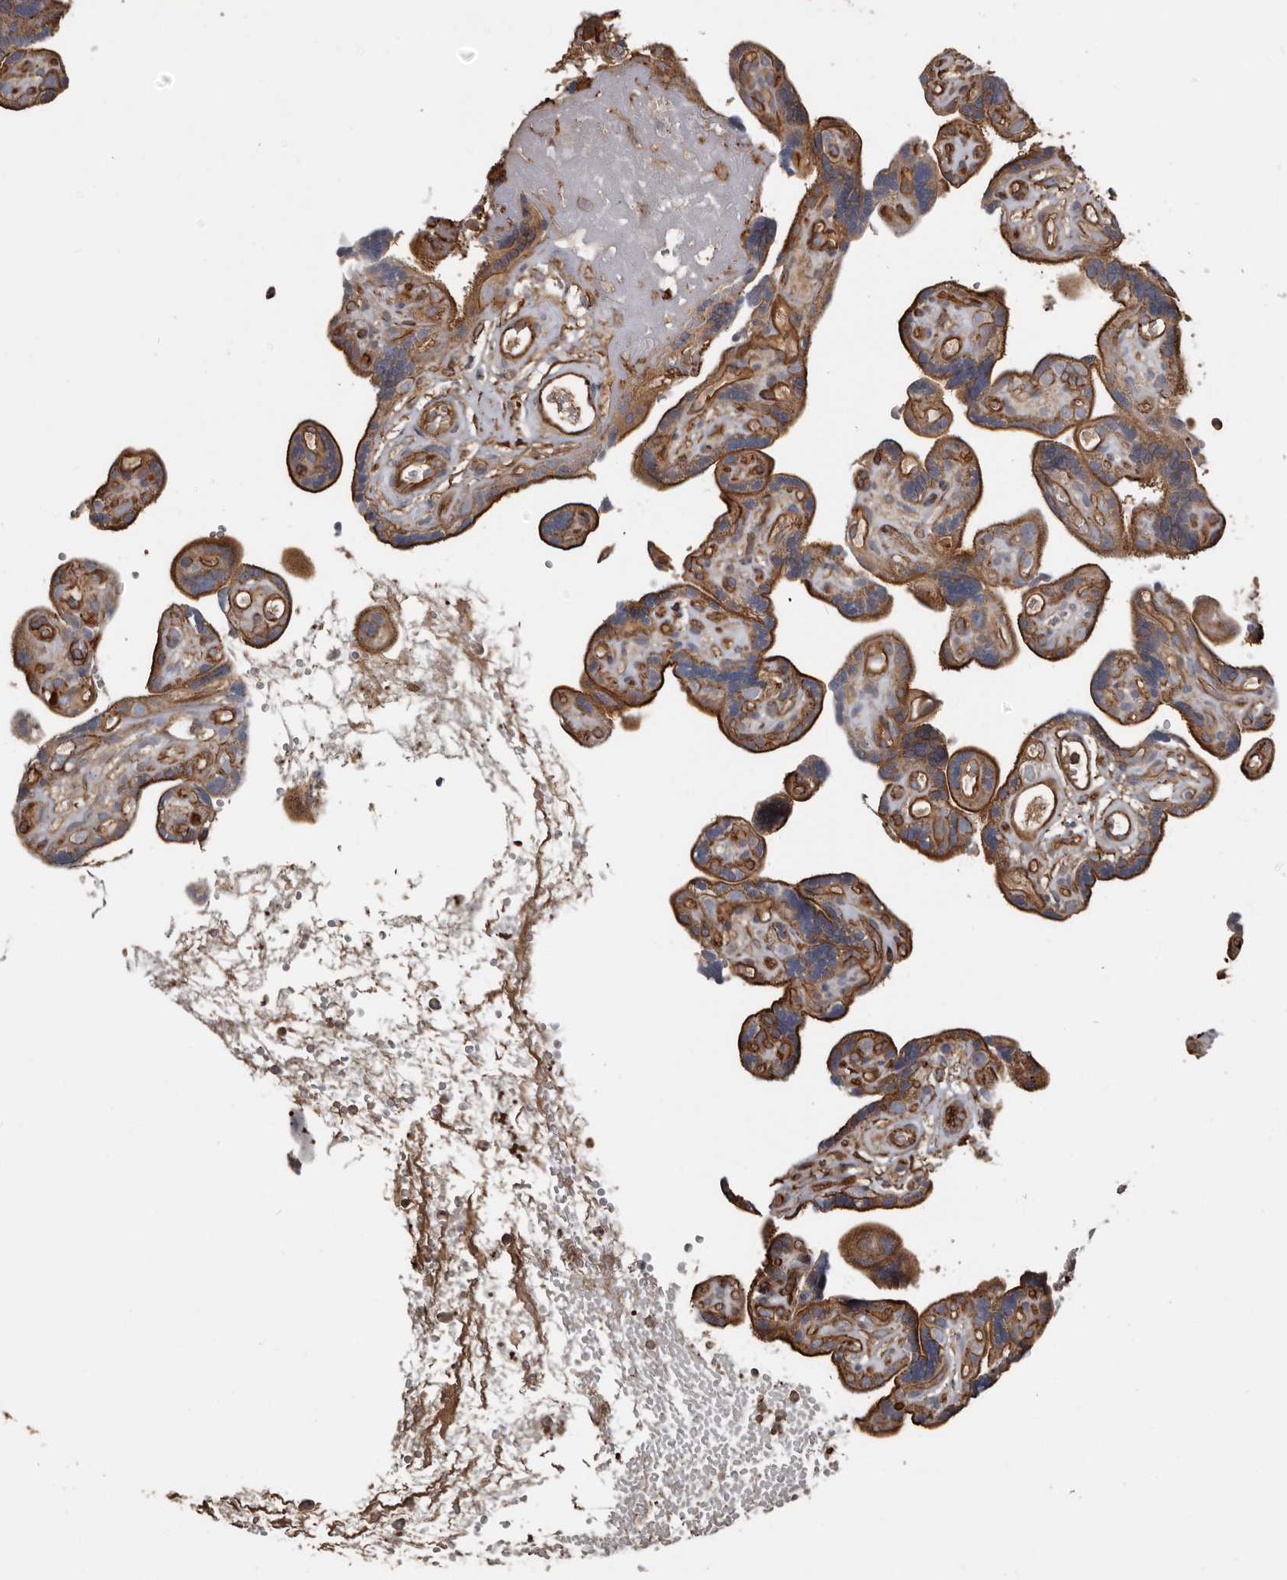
{"staining": {"intensity": "moderate", "quantity": ">75%", "location": "cytoplasmic/membranous"}, "tissue": "placenta", "cell_type": "Decidual cells", "image_type": "normal", "snomed": [{"axis": "morphology", "description": "Normal tissue, NOS"}, {"axis": "topography", "description": "Placenta"}], "caption": "The immunohistochemical stain shows moderate cytoplasmic/membranous positivity in decidual cells of unremarkable placenta.", "gene": "DENND6B", "patient": {"sex": "female", "age": 30}}